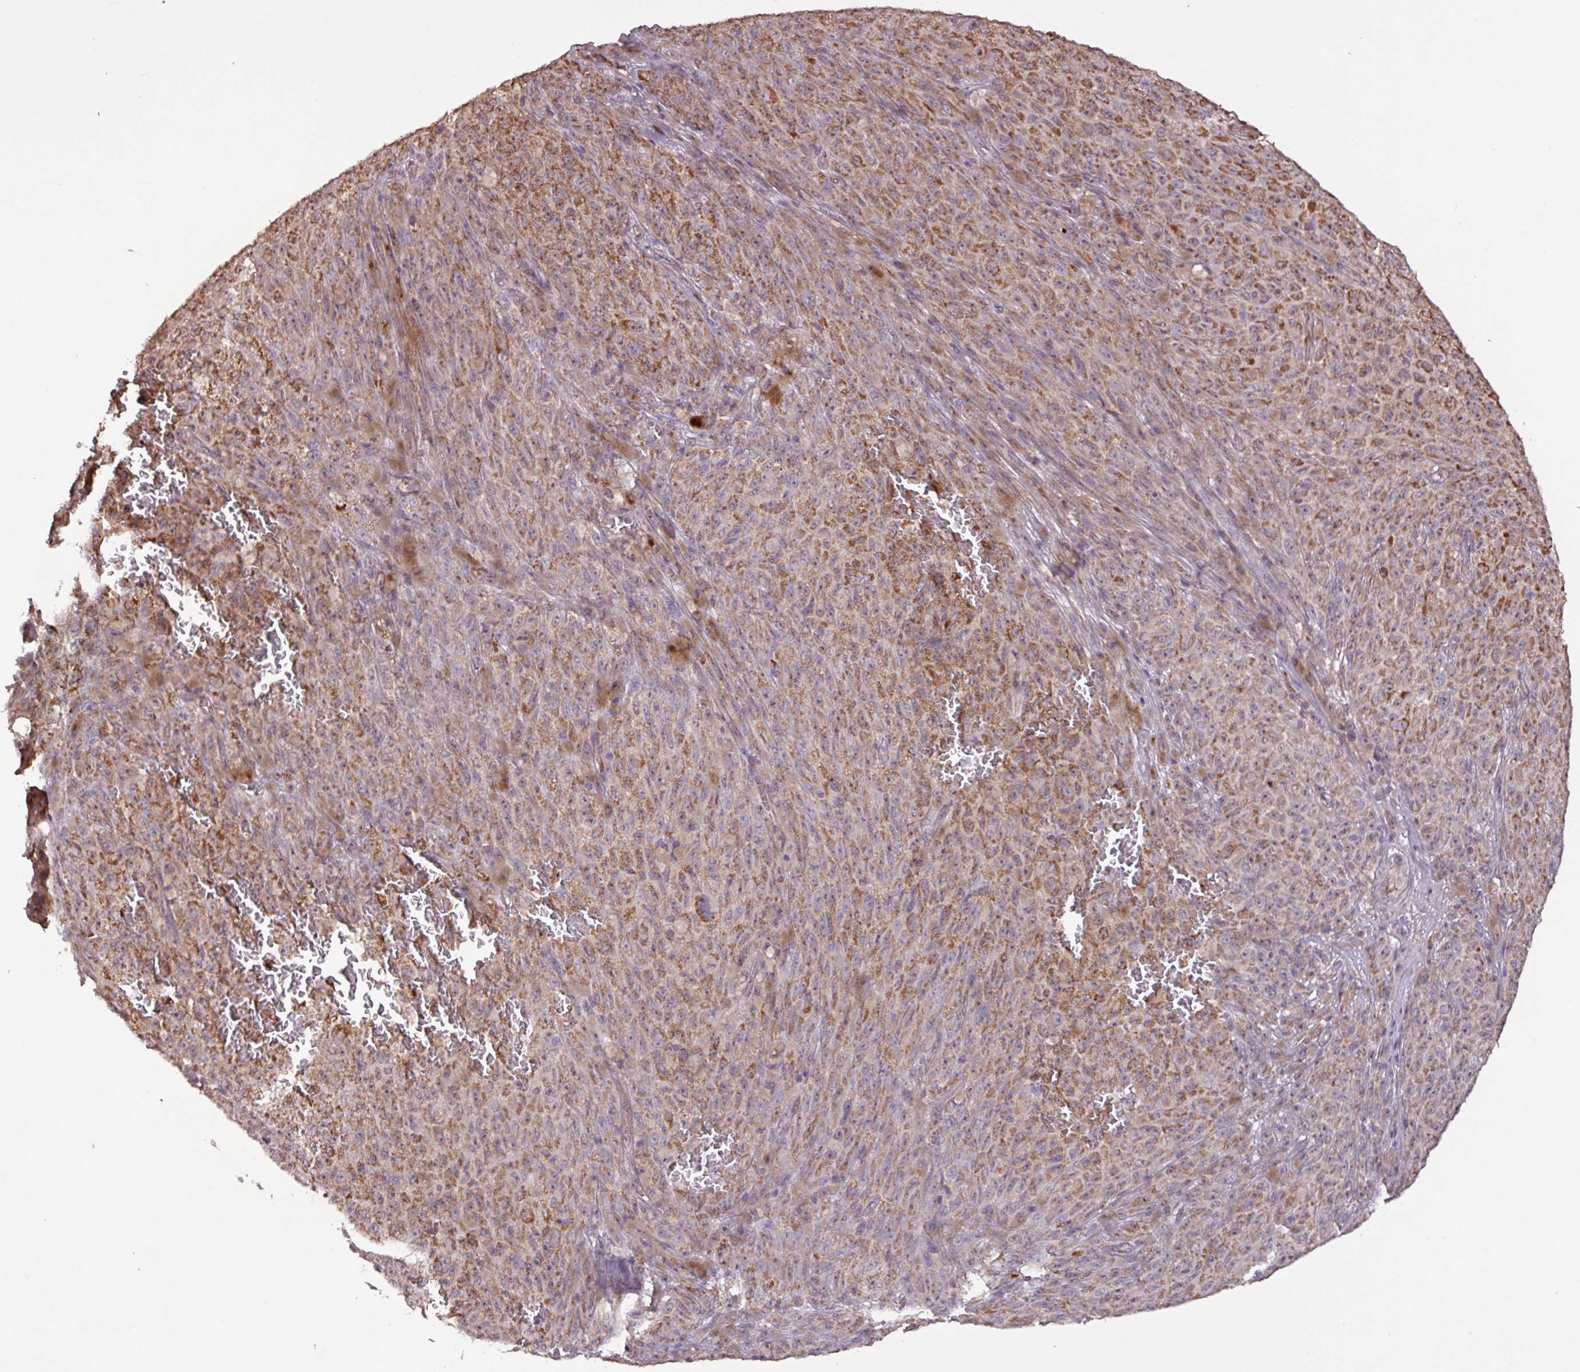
{"staining": {"intensity": "moderate", "quantity": ">75%", "location": "cytoplasmic/membranous,nuclear"}, "tissue": "melanoma", "cell_type": "Tumor cells", "image_type": "cancer", "snomed": [{"axis": "morphology", "description": "Malignant melanoma, NOS"}, {"axis": "topography", "description": "Skin"}], "caption": "IHC (DAB) staining of human malignant melanoma shows moderate cytoplasmic/membranous and nuclear protein staining in about >75% of tumor cells.", "gene": "L3MBTL3", "patient": {"sex": "female", "age": 82}}